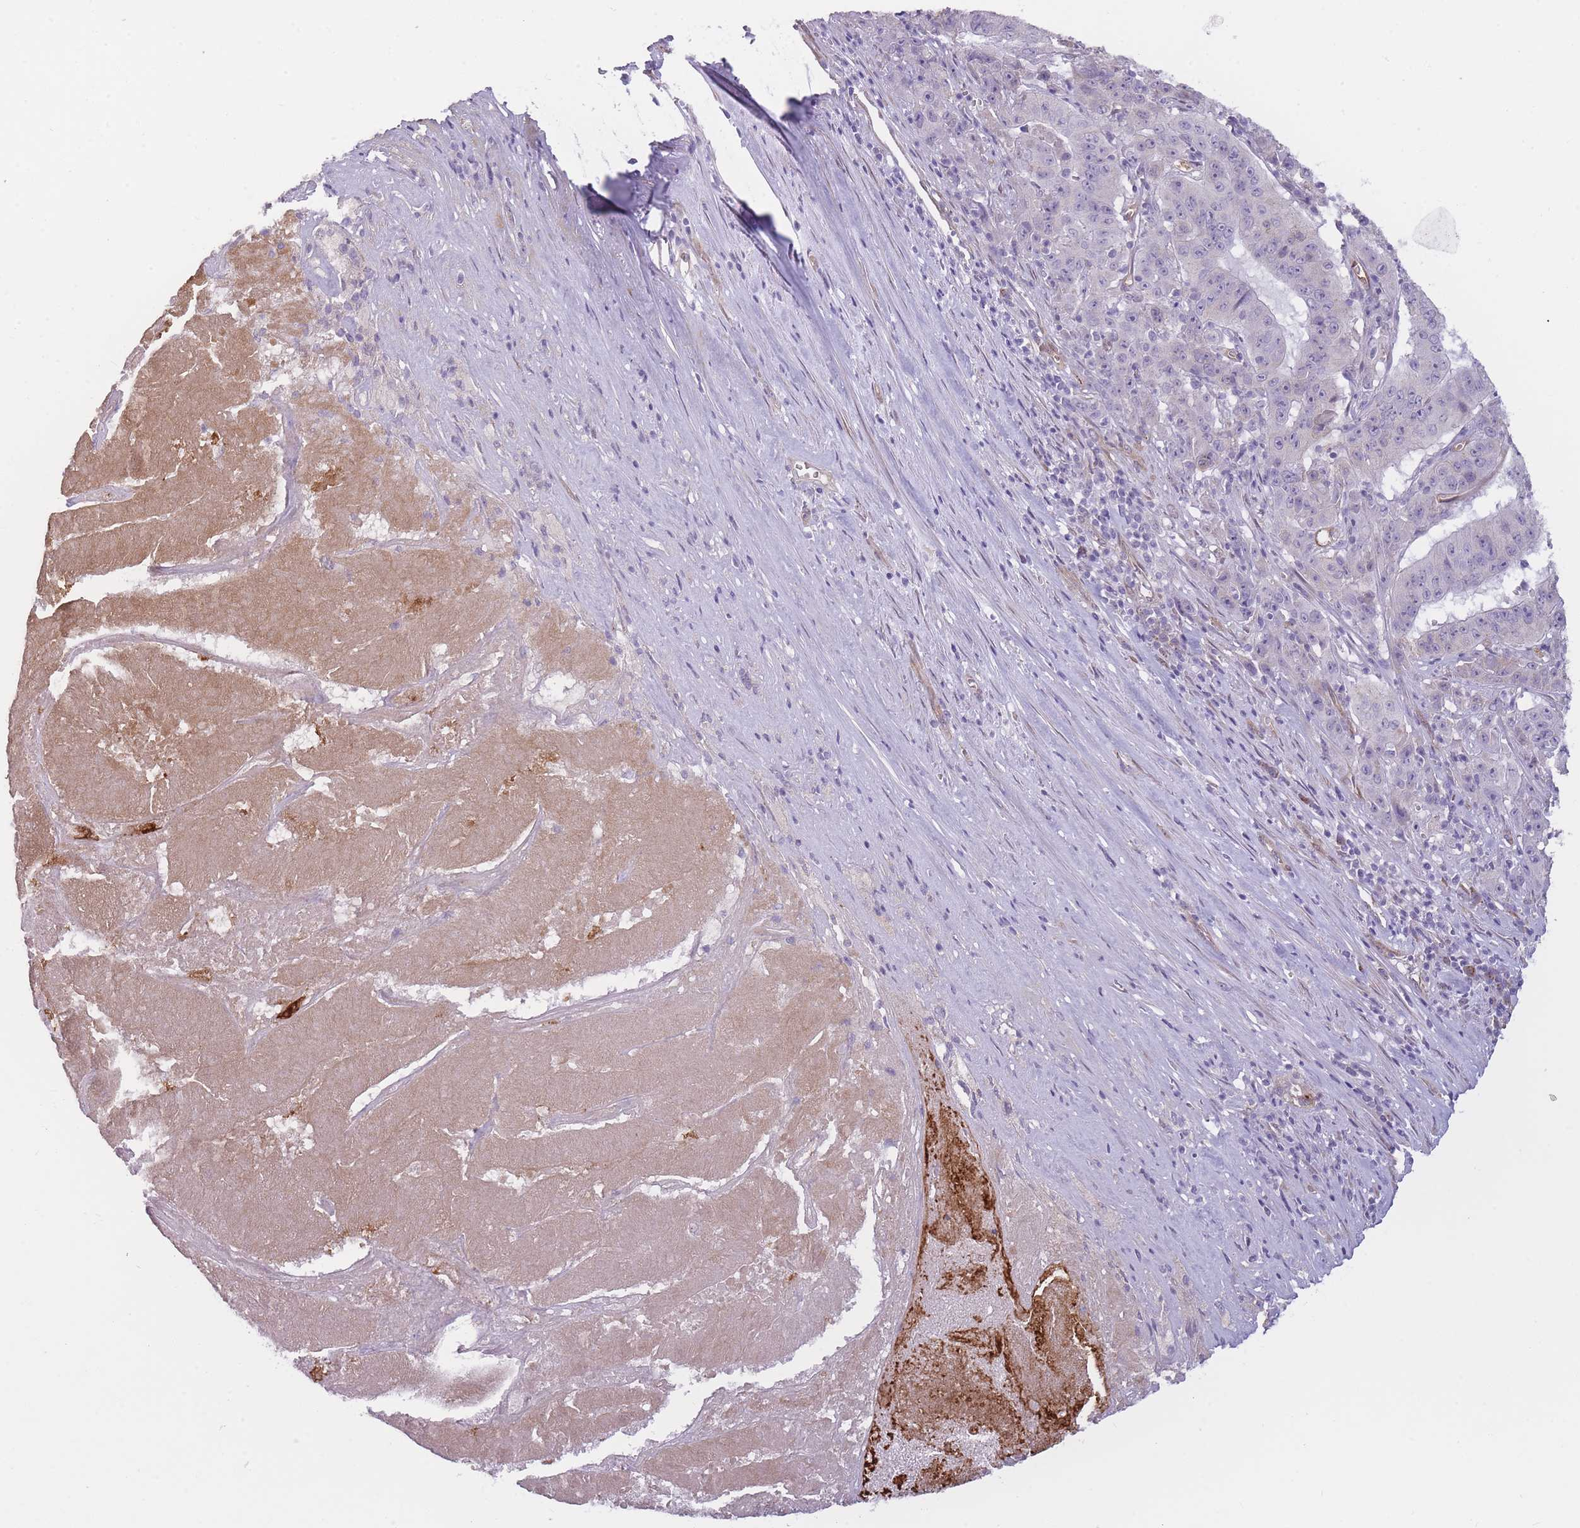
{"staining": {"intensity": "negative", "quantity": "none", "location": "none"}, "tissue": "pancreatic cancer", "cell_type": "Tumor cells", "image_type": "cancer", "snomed": [{"axis": "morphology", "description": "Adenocarcinoma, NOS"}, {"axis": "topography", "description": "Pancreas"}], "caption": "This is an immunohistochemistry micrograph of human adenocarcinoma (pancreatic). There is no positivity in tumor cells.", "gene": "PGRMC2", "patient": {"sex": "male", "age": 63}}